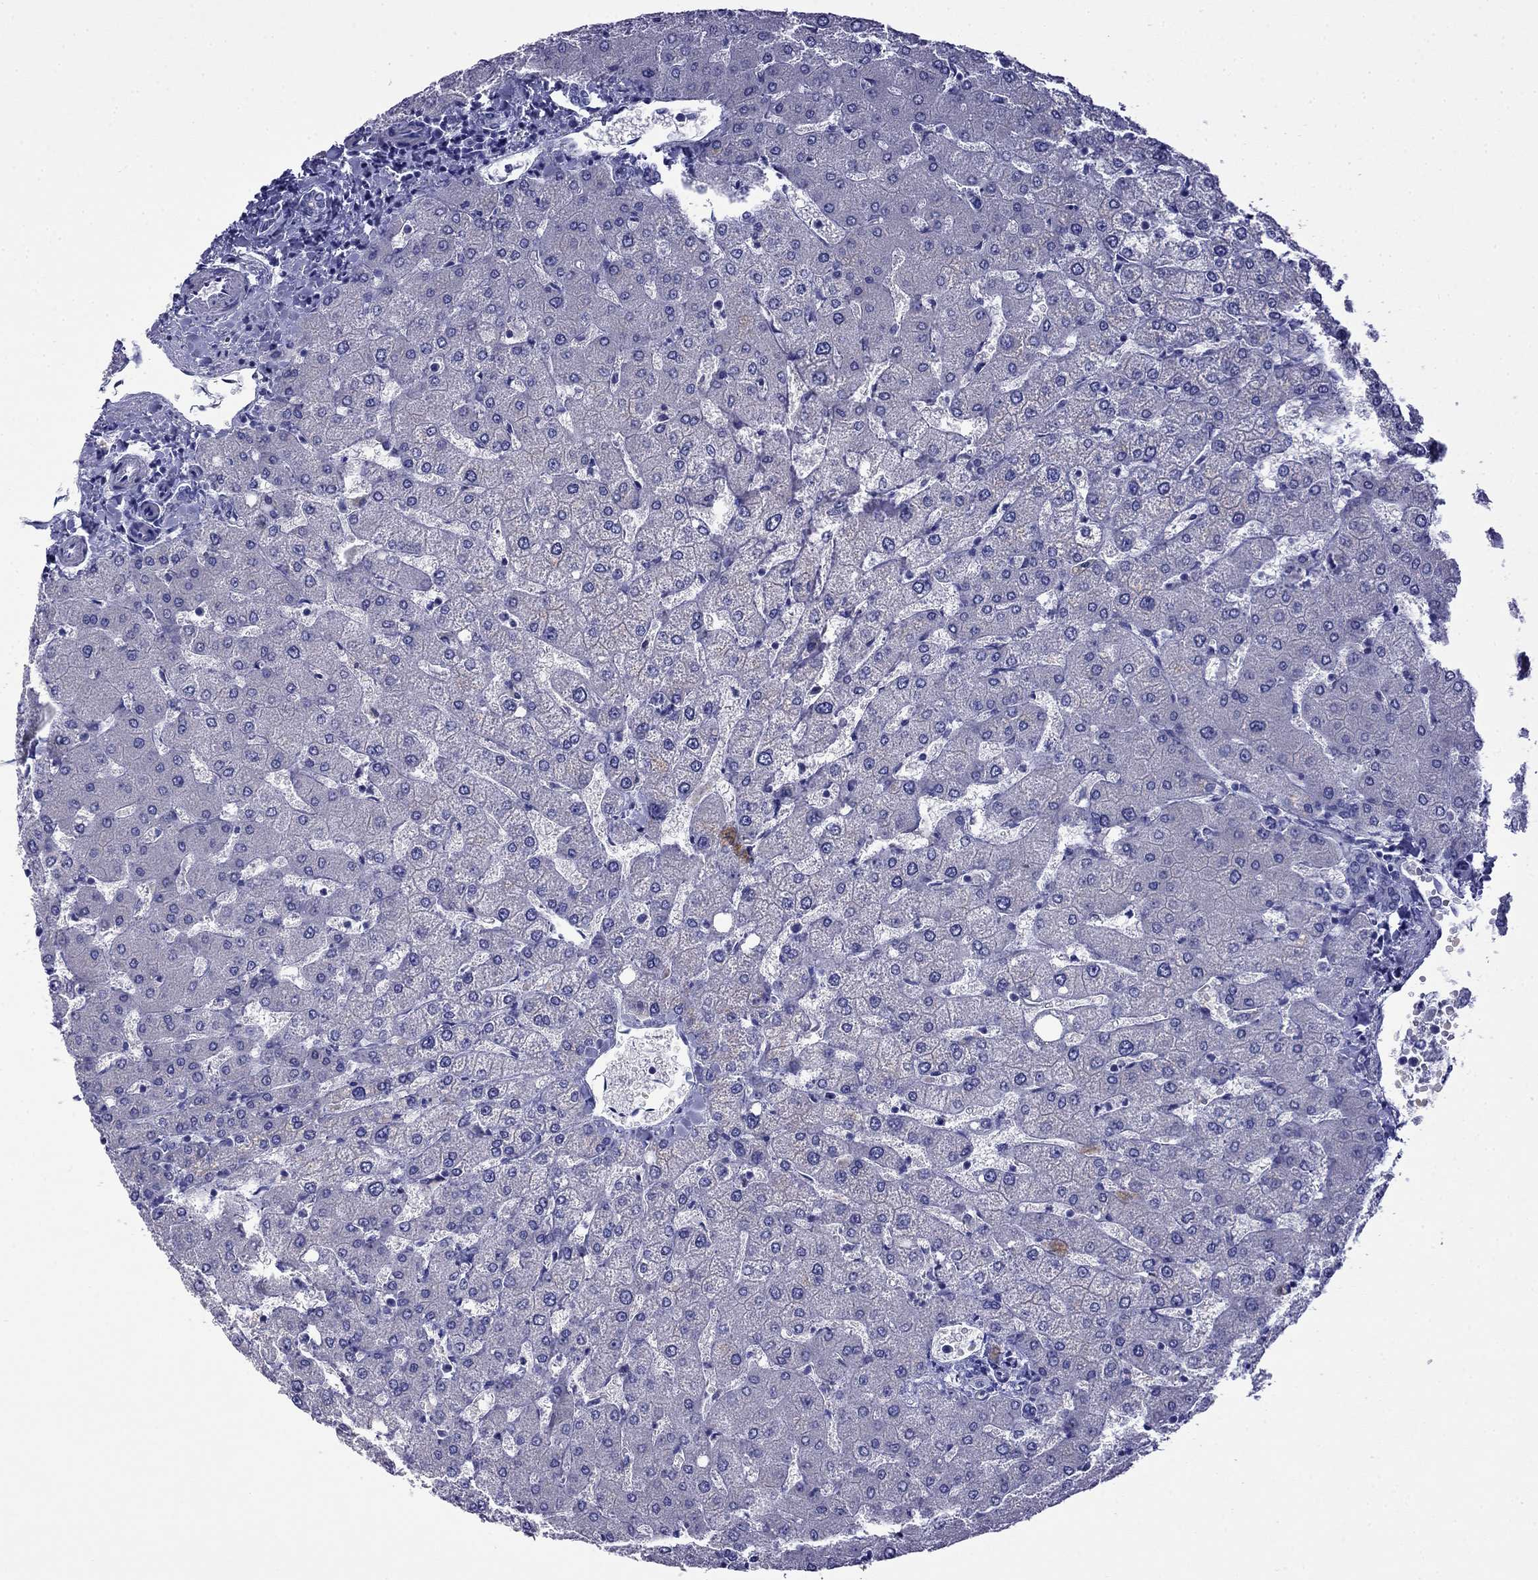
{"staining": {"intensity": "negative", "quantity": "none", "location": "none"}, "tissue": "liver", "cell_type": "Cholangiocytes", "image_type": "normal", "snomed": [{"axis": "morphology", "description": "Normal tissue, NOS"}, {"axis": "topography", "description": "Liver"}], "caption": "Immunohistochemistry (IHC) of normal human liver displays no staining in cholangiocytes. The staining was performed using DAB to visualize the protein expression in brown, while the nuclei were stained in blue with hematoxylin (Magnification: 20x).", "gene": "MYO15A", "patient": {"sex": "female", "age": 54}}